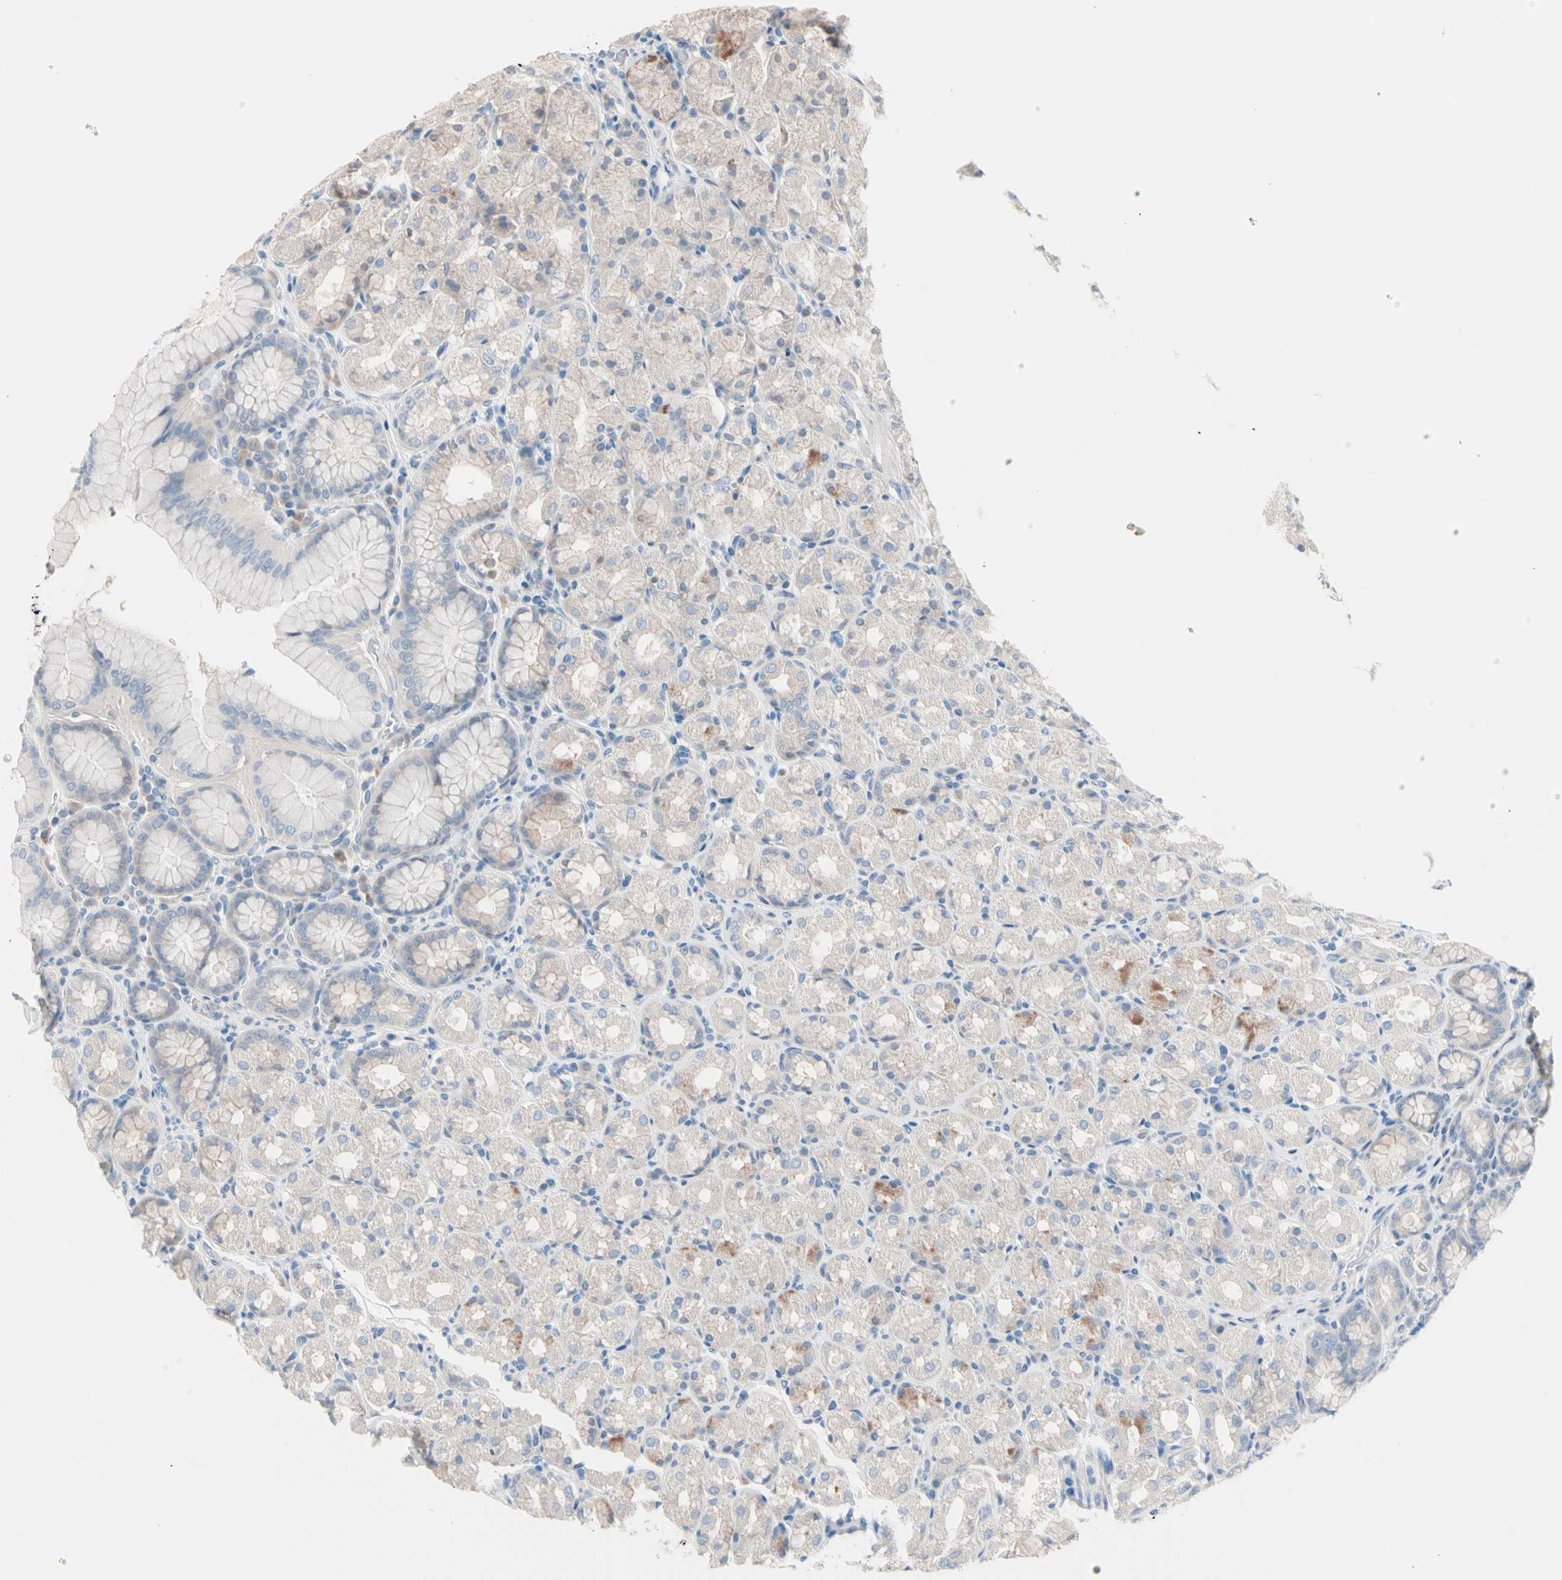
{"staining": {"intensity": "moderate", "quantity": "<25%", "location": "cytoplasmic/membranous"}, "tissue": "stomach", "cell_type": "Glandular cells", "image_type": "normal", "snomed": [{"axis": "morphology", "description": "Normal tissue, NOS"}, {"axis": "topography", "description": "Stomach, upper"}], "caption": "A brown stain highlights moderate cytoplasmic/membranous staining of a protein in glandular cells of benign human stomach. (IHC, brightfield microscopy, high magnification).", "gene": "CASQ1", "patient": {"sex": "male", "age": 68}}